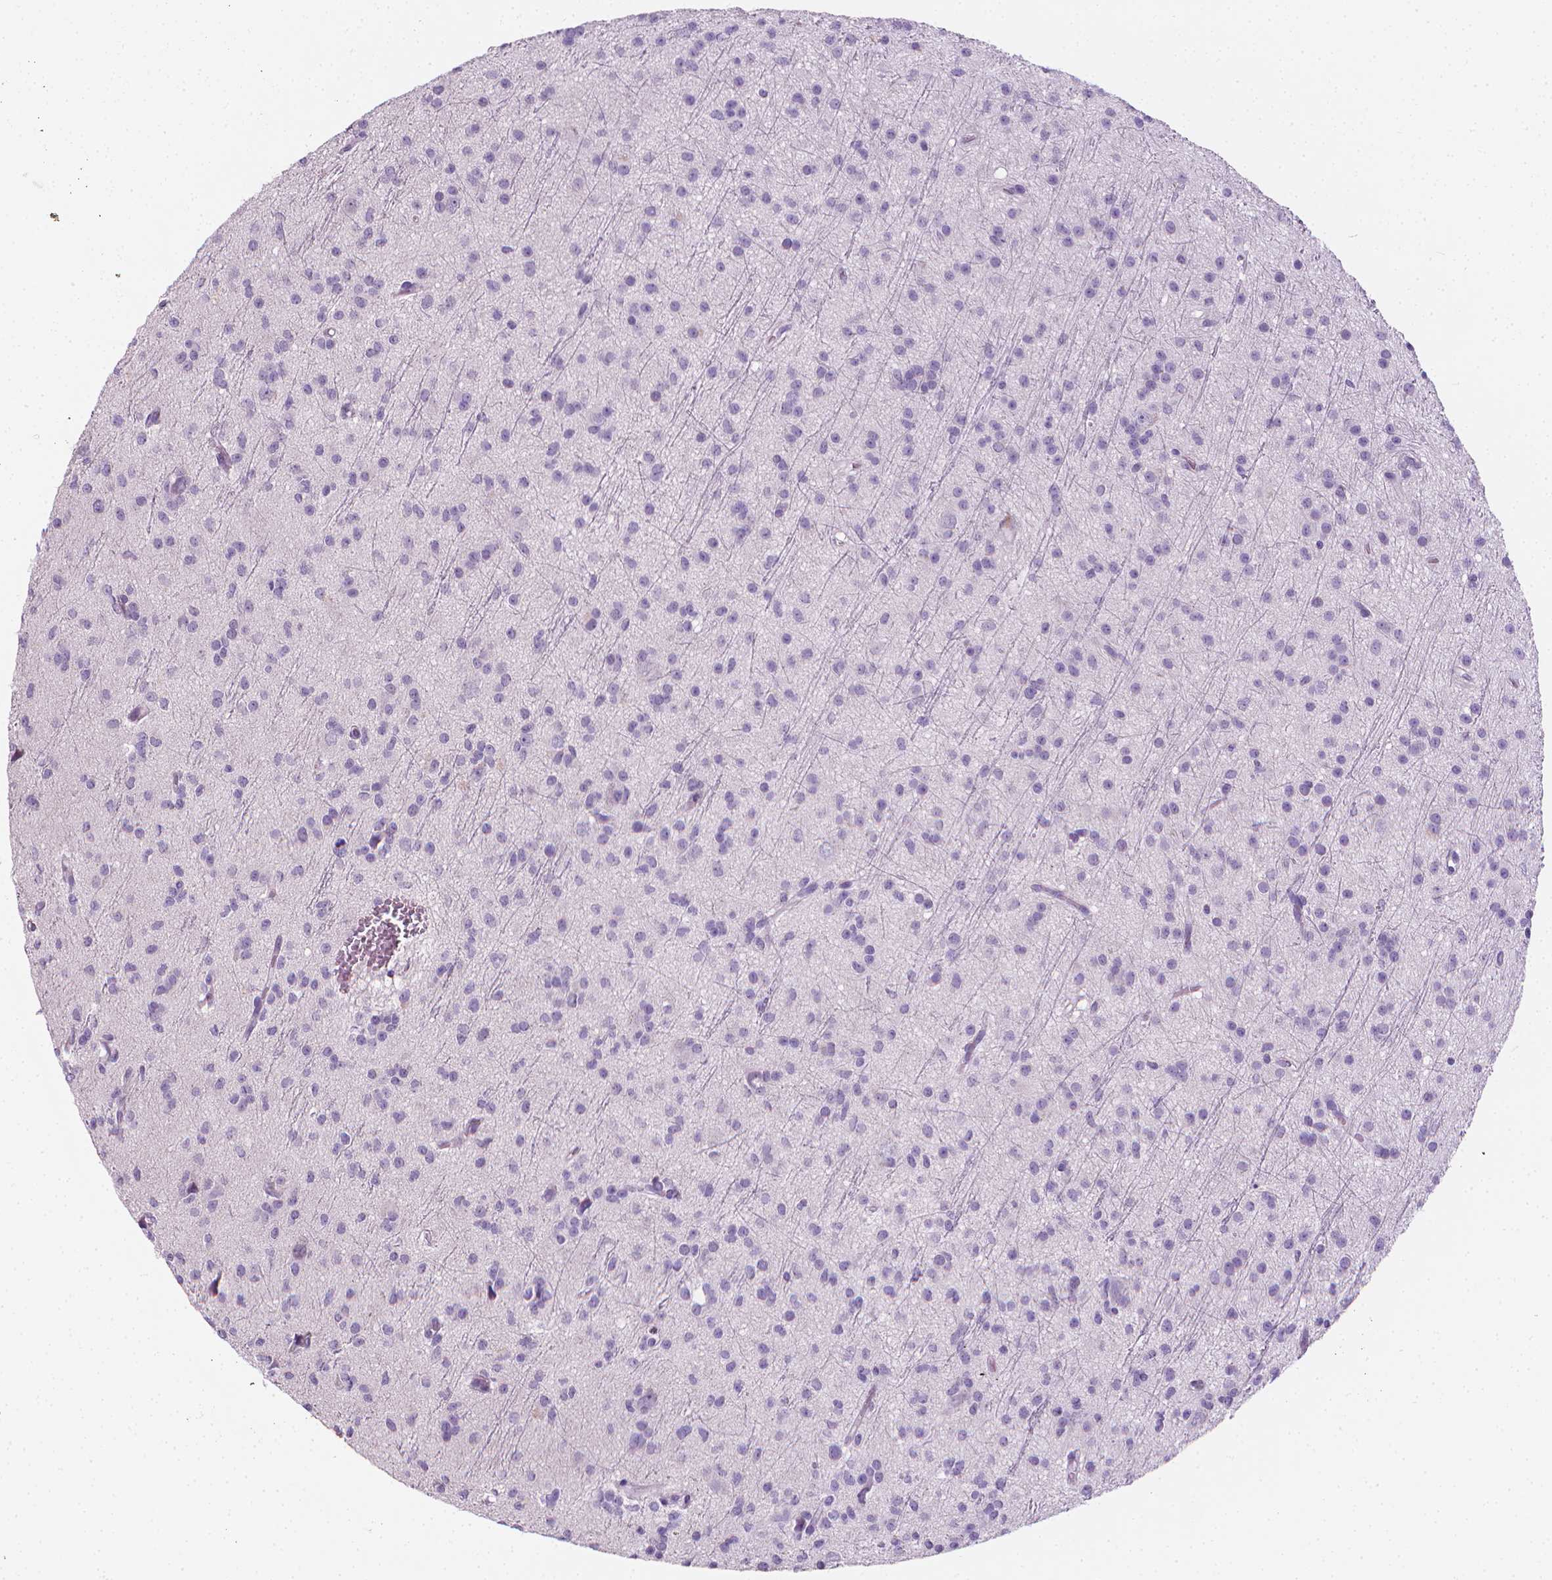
{"staining": {"intensity": "negative", "quantity": "none", "location": "none"}, "tissue": "glioma", "cell_type": "Tumor cells", "image_type": "cancer", "snomed": [{"axis": "morphology", "description": "Glioma, malignant, Low grade"}, {"axis": "topography", "description": "Brain"}], "caption": "Tumor cells show no significant expression in glioma. (DAB immunohistochemistry (IHC), high magnification).", "gene": "DCAF8L1", "patient": {"sex": "male", "age": 27}}